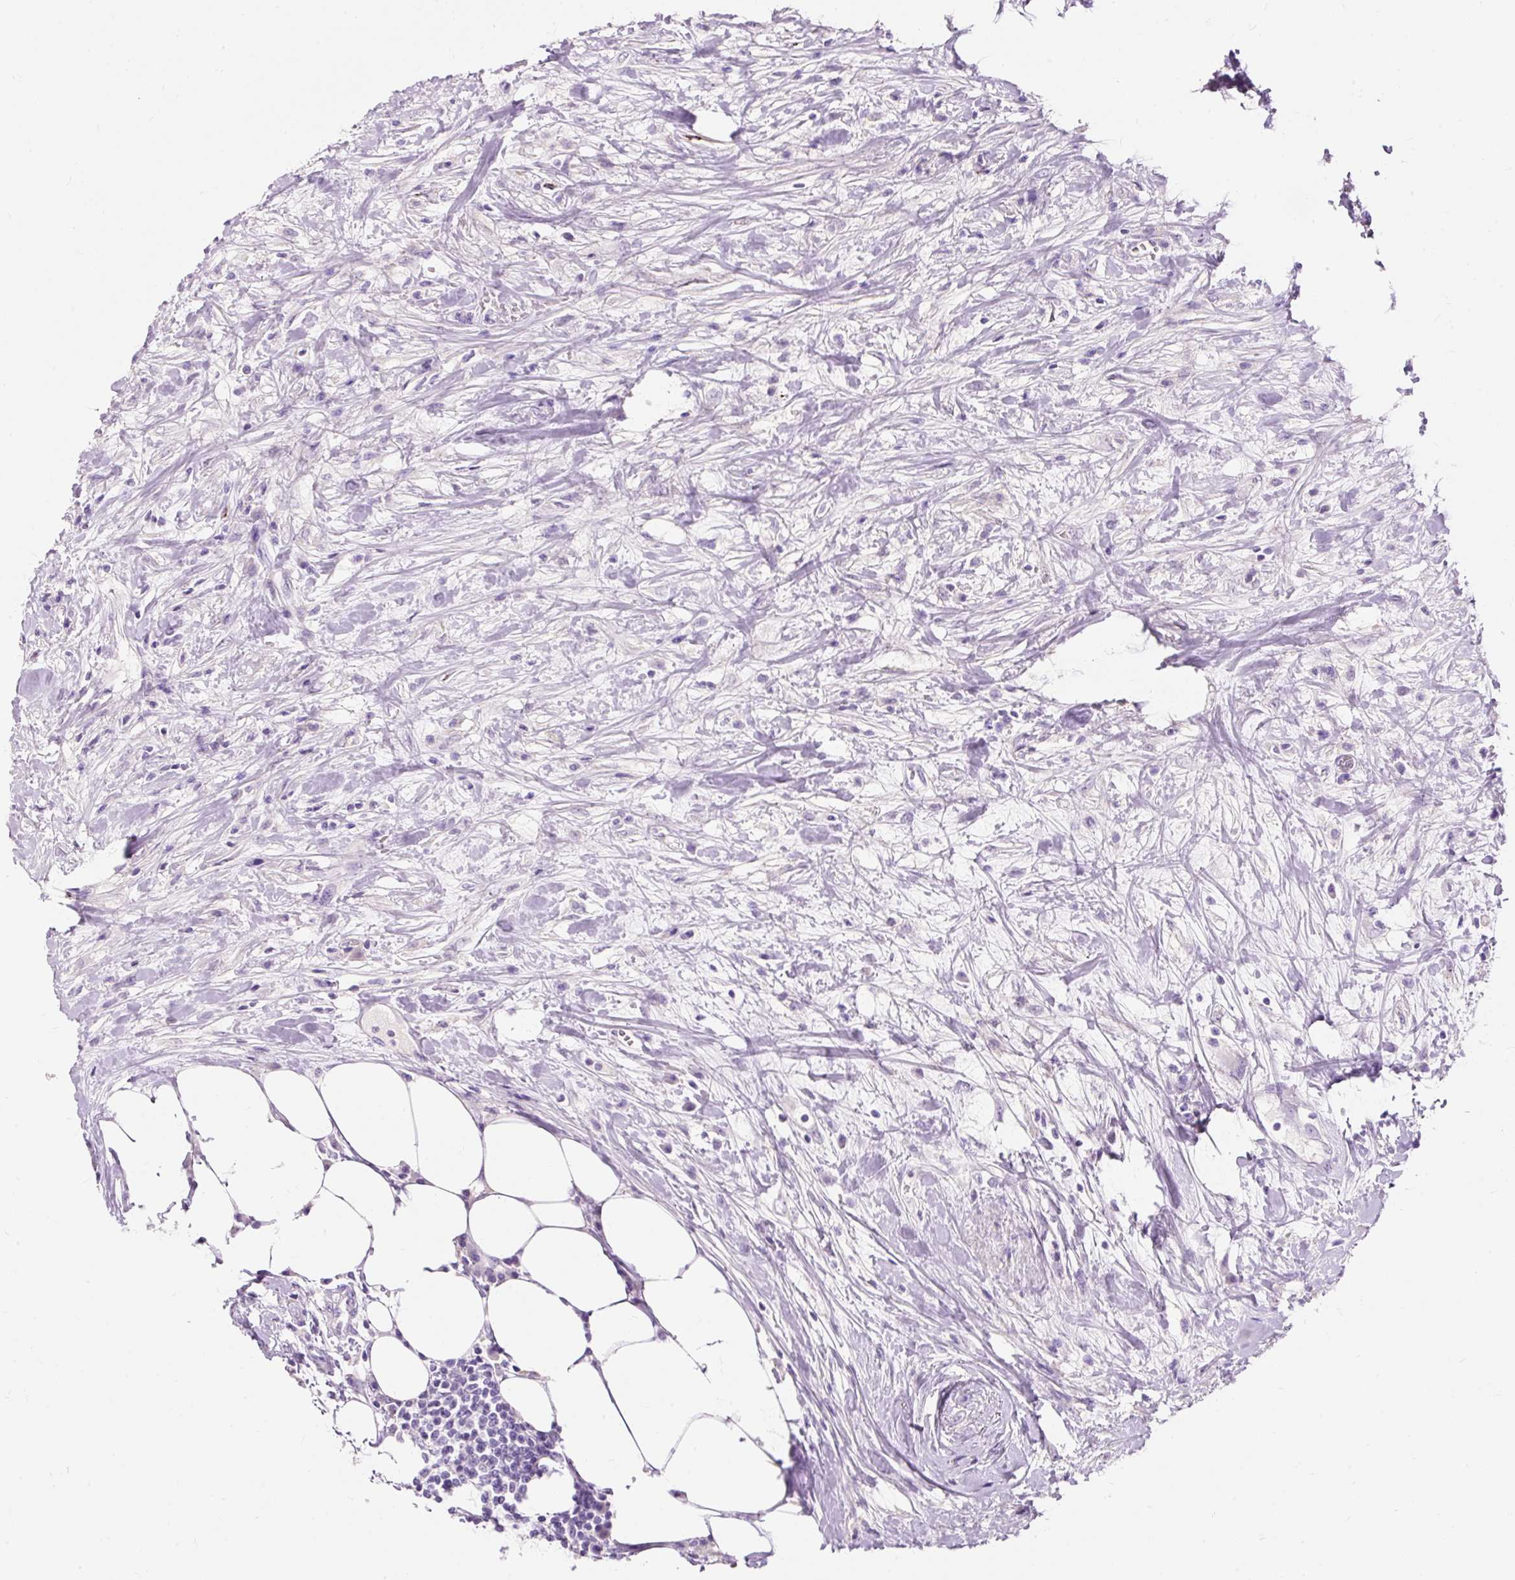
{"staining": {"intensity": "negative", "quantity": "none", "location": "none"}, "tissue": "urothelial cancer", "cell_type": "Tumor cells", "image_type": "cancer", "snomed": [{"axis": "morphology", "description": "Urothelial carcinoma, High grade"}, {"axis": "topography", "description": "Urinary bladder"}], "caption": "A high-resolution micrograph shows IHC staining of high-grade urothelial carcinoma, which reveals no significant expression in tumor cells.", "gene": "CLDN25", "patient": {"sex": "male", "age": 61}}